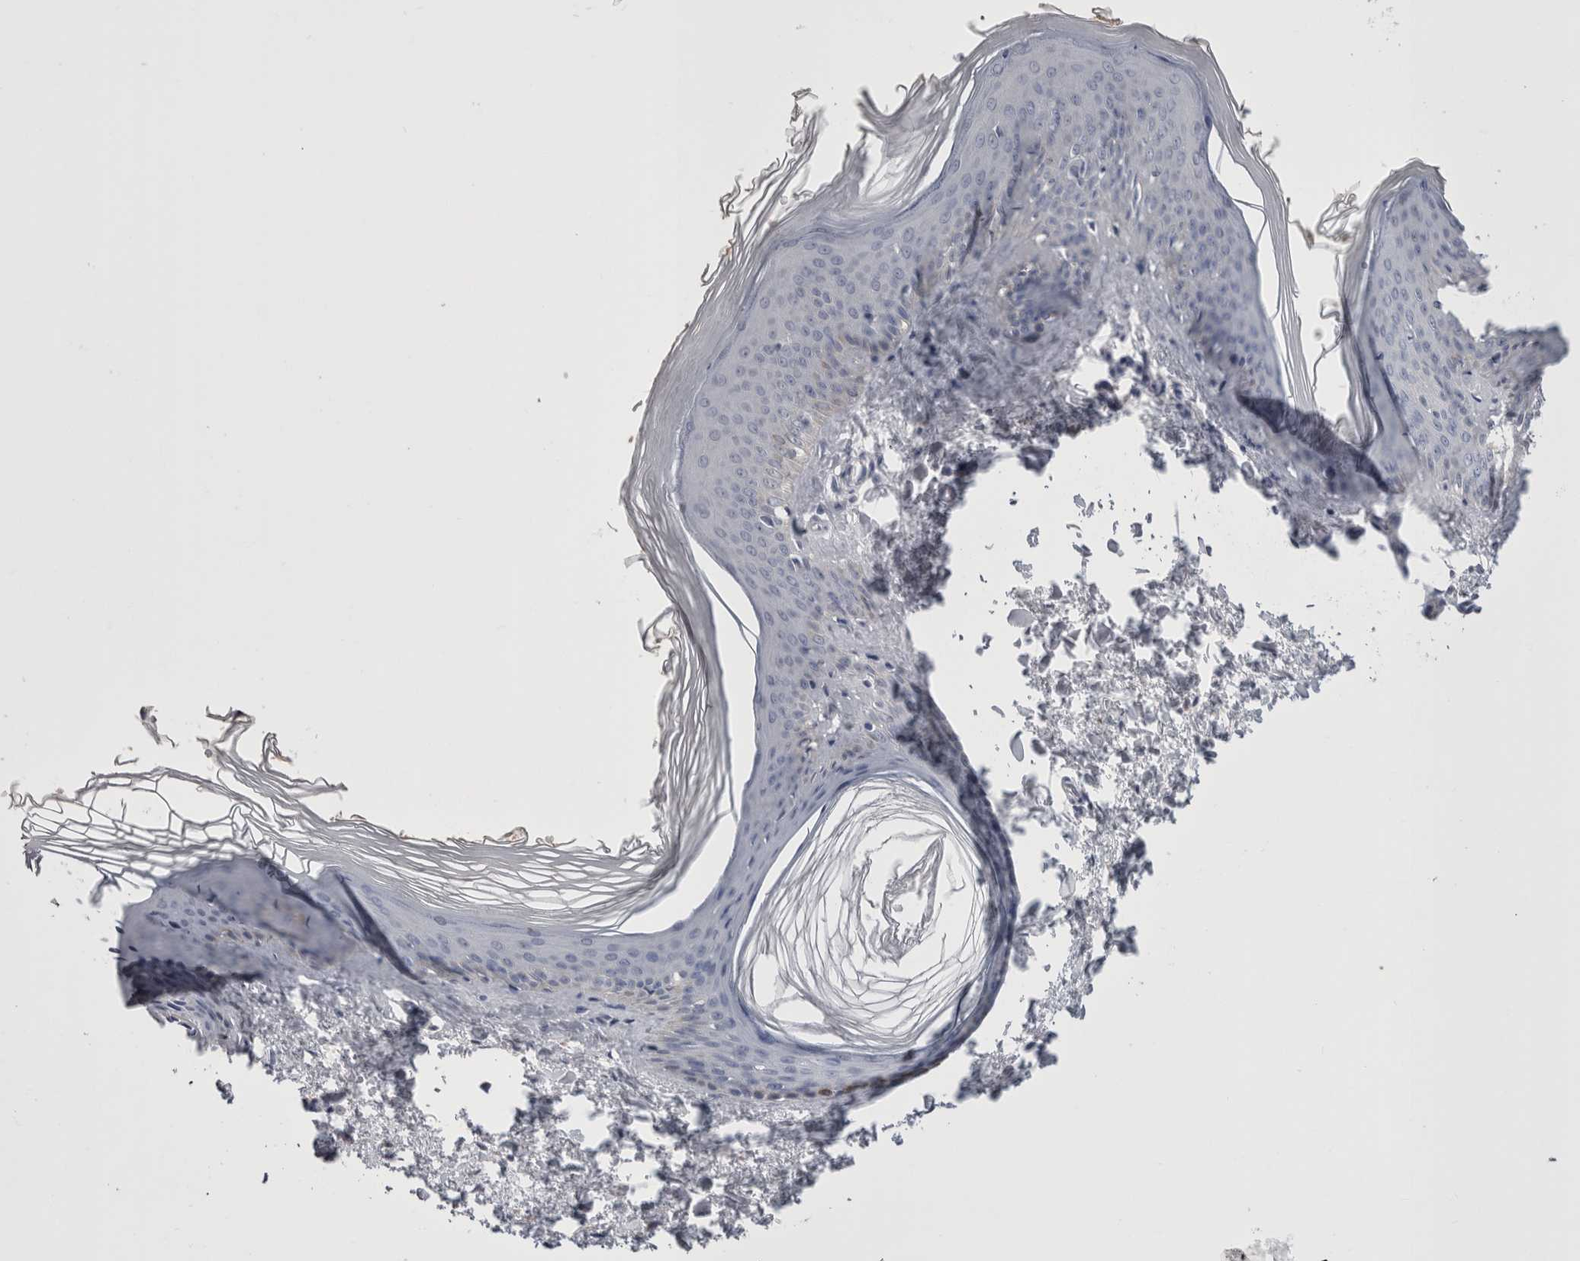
{"staining": {"intensity": "negative", "quantity": "none", "location": "none"}, "tissue": "skin", "cell_type": "Fibroblasts", "image_type": "normal", "snomed": [{"axis": "morphology", "description": "Normal tissue, NOS"}, {"axis": "topography", "description": "Skin"}], "caption": "Immunohistochemistry (IHC) of normal skin displays no expression in fibroblasts. (DAB (3,3'-diaminobenzidine) IHC visualized using brightfield microscopy, high magnification).", "gene": "CDHR5", "patient": {"sex": "female", "age": 27}}